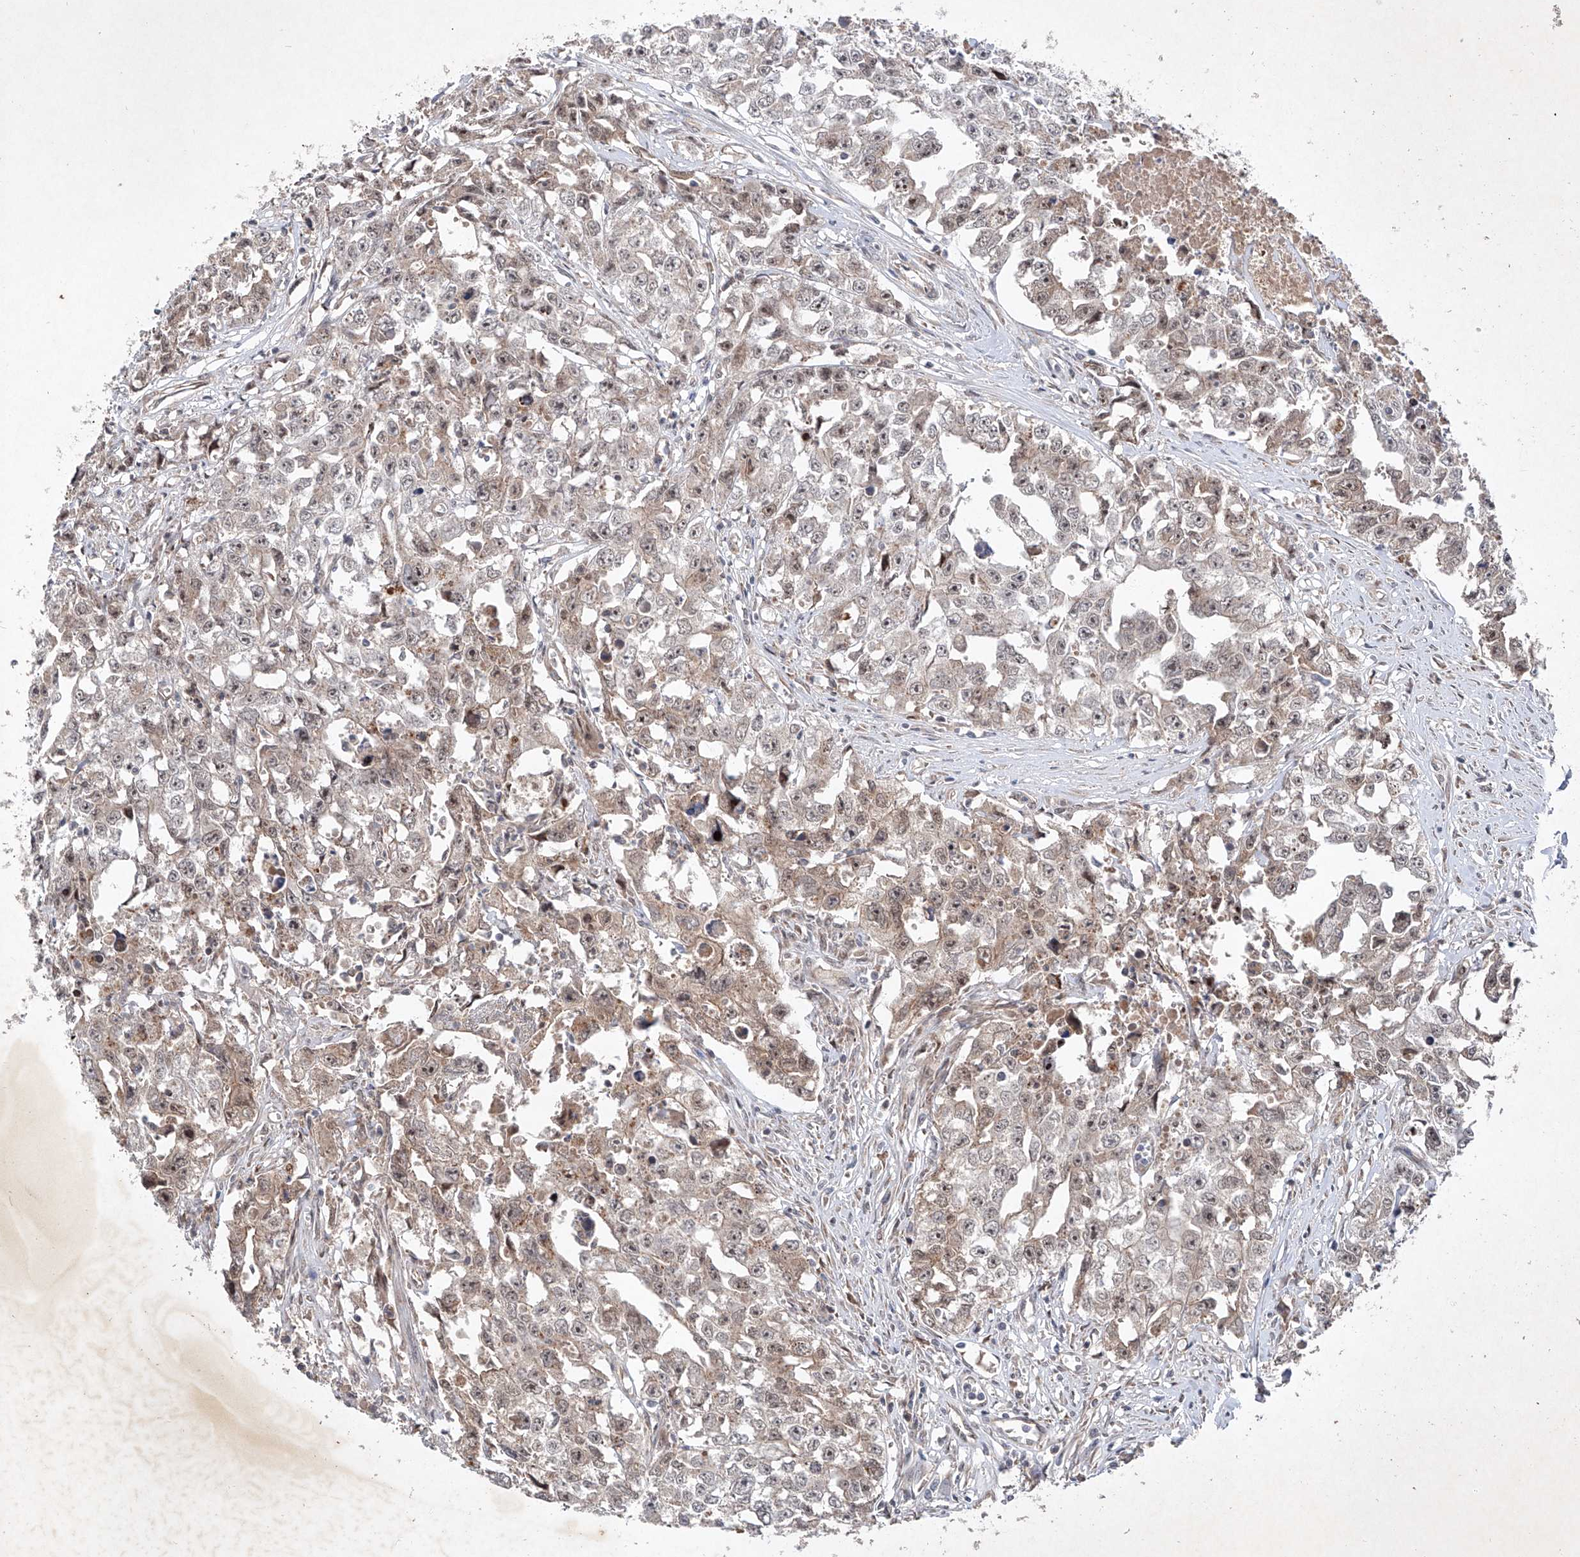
{"staining": {"intensity": "weak", "quantity": "25%-75%", "location": "cytoplasmic/membranous,nuclear"}, "tissue": "testis cancer", "cell_type": "Tumor cells", "image_type": "cancer", "snomed": [{"axis": "morphology", "description": "Seminoma, NOS"}, {"axis": "morphology", "description": "Carcinoma, Embryonal, NOS"}, {"axis": "topography", "description": "Testis"}], "caption": "Immunohistochemical staining of human testis cancer reveals weak cytoplasmic/membranous and nuclear protein positivity in approximately 25%-75% of tumor cells. (Stains: DAB in brown, nuclei in blue, Microscopy: brightfield microscopy at high magnification).", "gene": "FAM135A", "patient": {"sex": "male", "age": 43}}